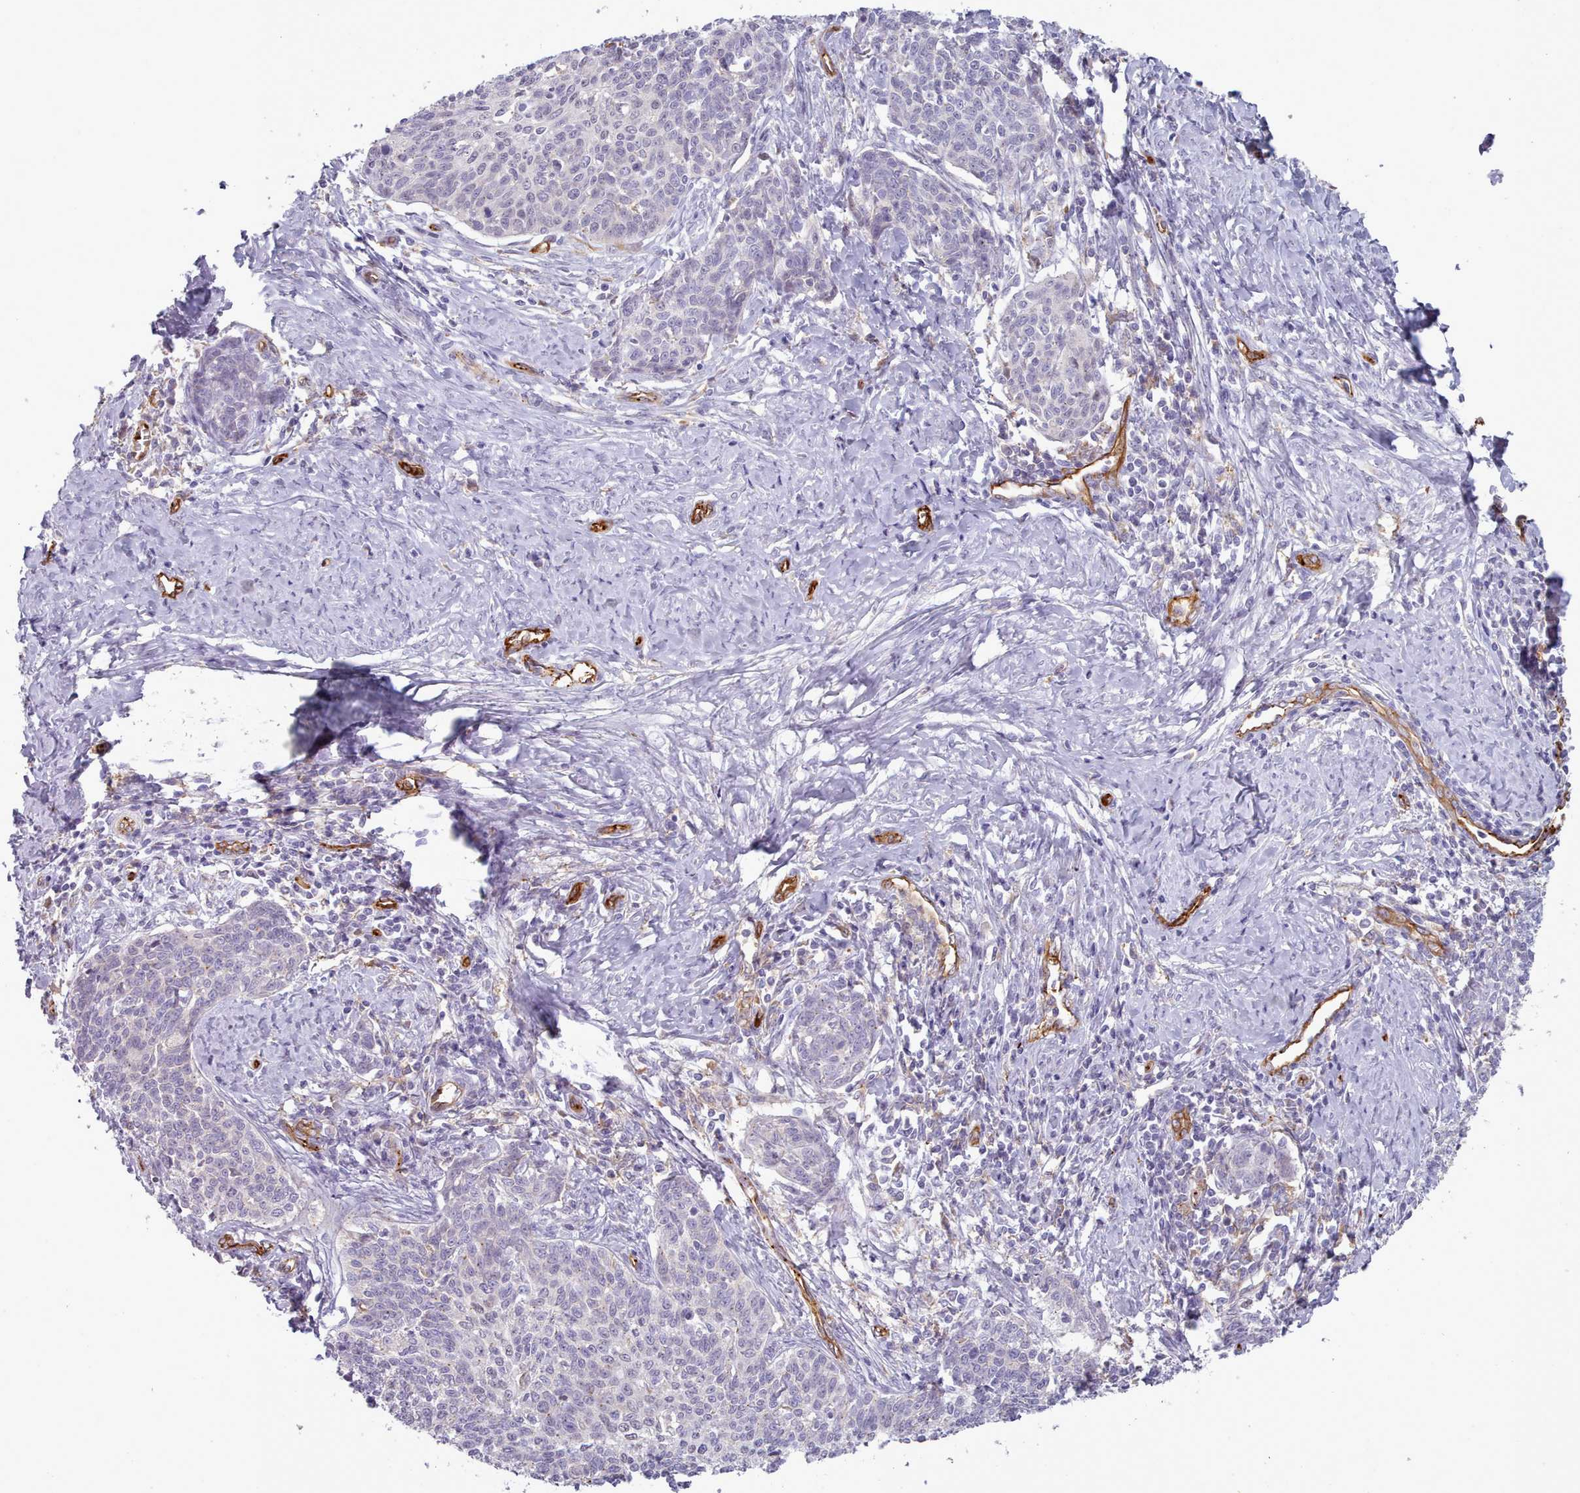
{"staining": {"intensity": "weak", "quantity": "<25%", "location": "cytoplasmic/membranous"}, "tissue": "cervical cancer", "cell_type": "Tumor cells", "image_type": "cancer", "snomed": [{"axis": "morphology", "description": "Squamous cell carcinoma, NOS"}, {"axis": "topography", "description": "Cervix"}], "caption": "This is an immunohistochemistry (IHC) image of human cervical cancer (squamous cell carcinoma). There is no expression in tumor cells.", "gene": "CD300LF", "patient": {"sex": "female", "age": 39}}